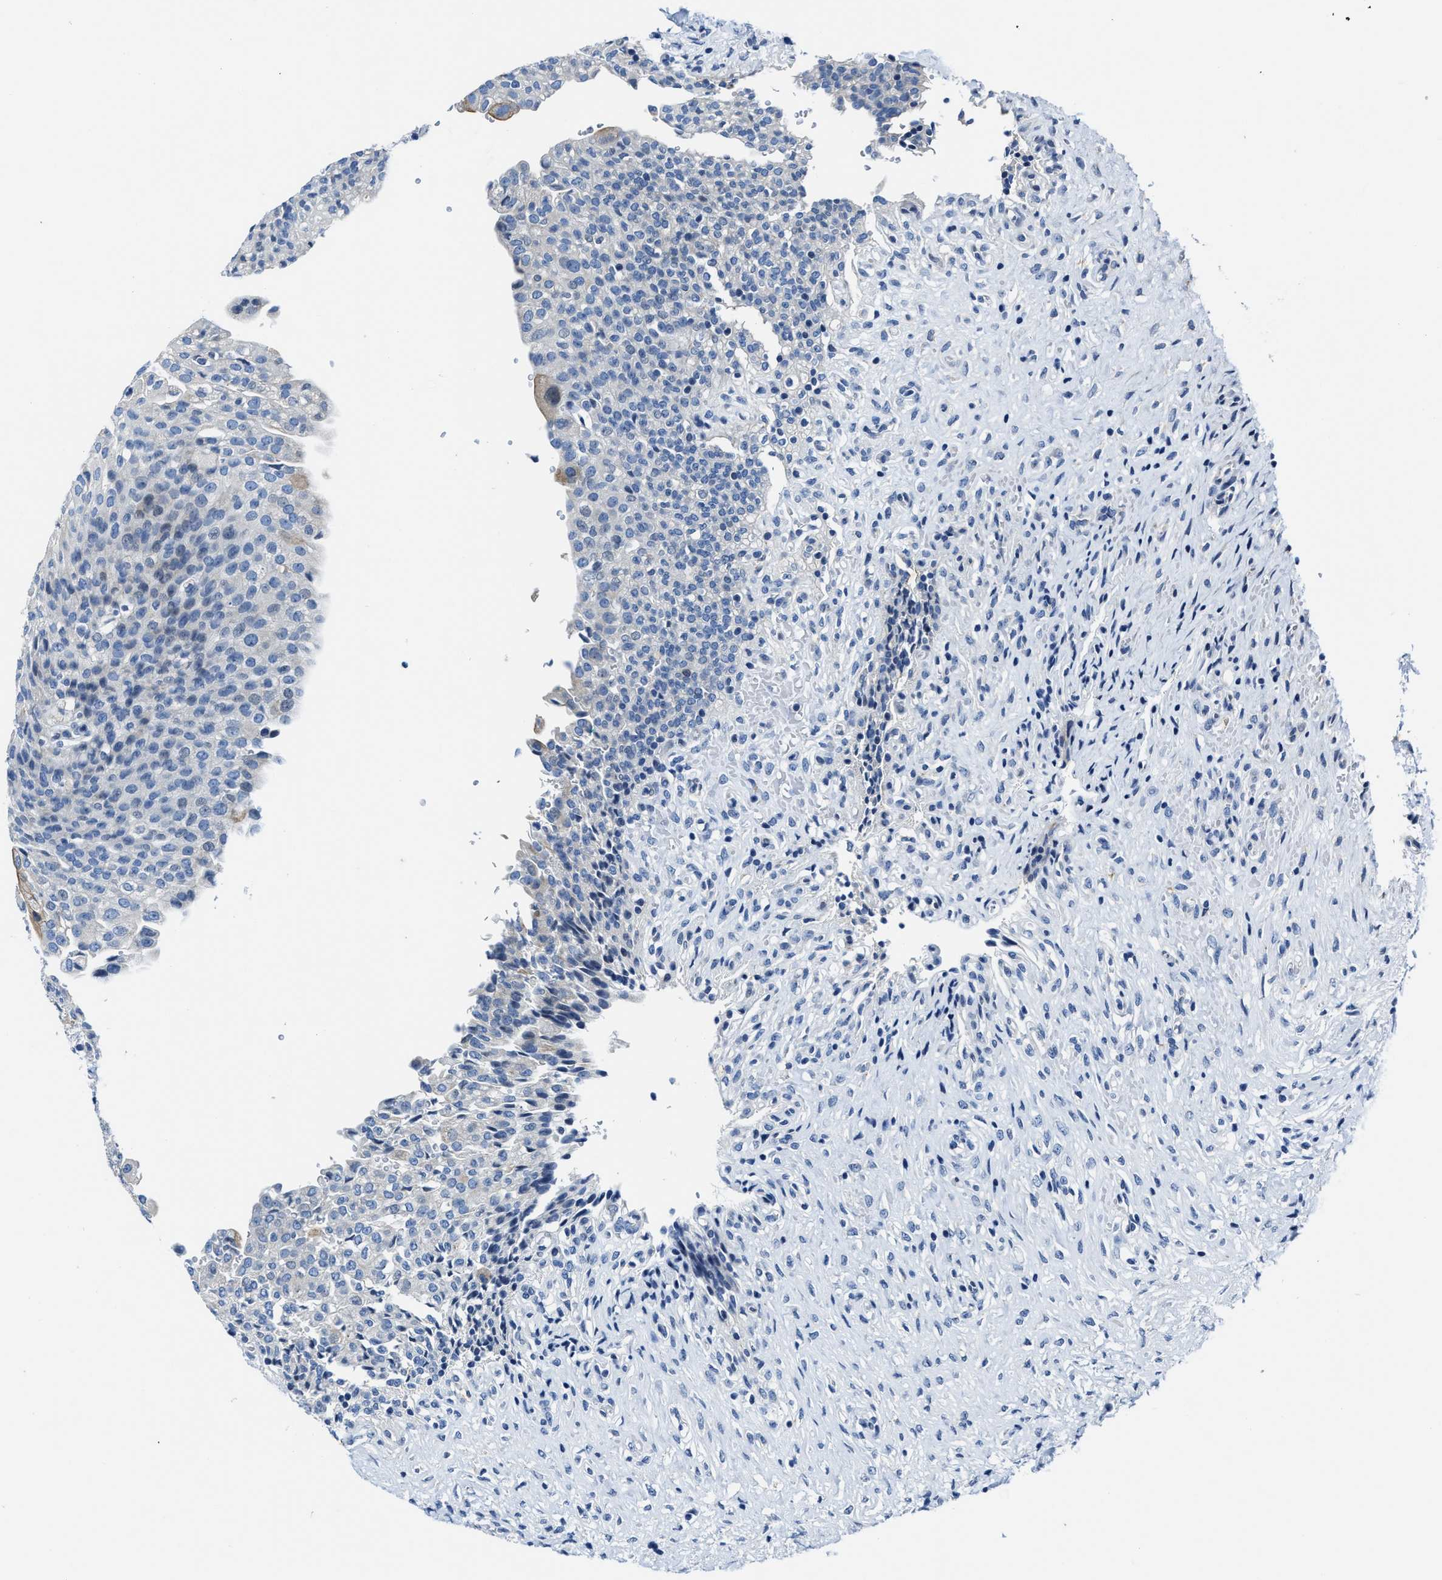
{"staining": {"intensity": "weak", "quantity": "<25%", "location": "cytoplasmic/membranous"}, "tissue": "urinary bladder", "cell_type": "Urothelial cells", "image_type": "normal", "snomed": [{"axis": "morphology", "description": "Urothelial carcinoma, High grade"}, {"axis": "topography", "description": "Urinary bladder"}], "caption": "There is no significant expression in urothelial cells of urinary bladder. Brightfield microscopy of immunohistochemistry (IHC) stained with DAB (3,3'-diaminobenzidine) (brown) and hematoxylin (blue), captured at high magnification.", "gene": "ASZ1", "patient": {"sex": "male", "age": 46}}